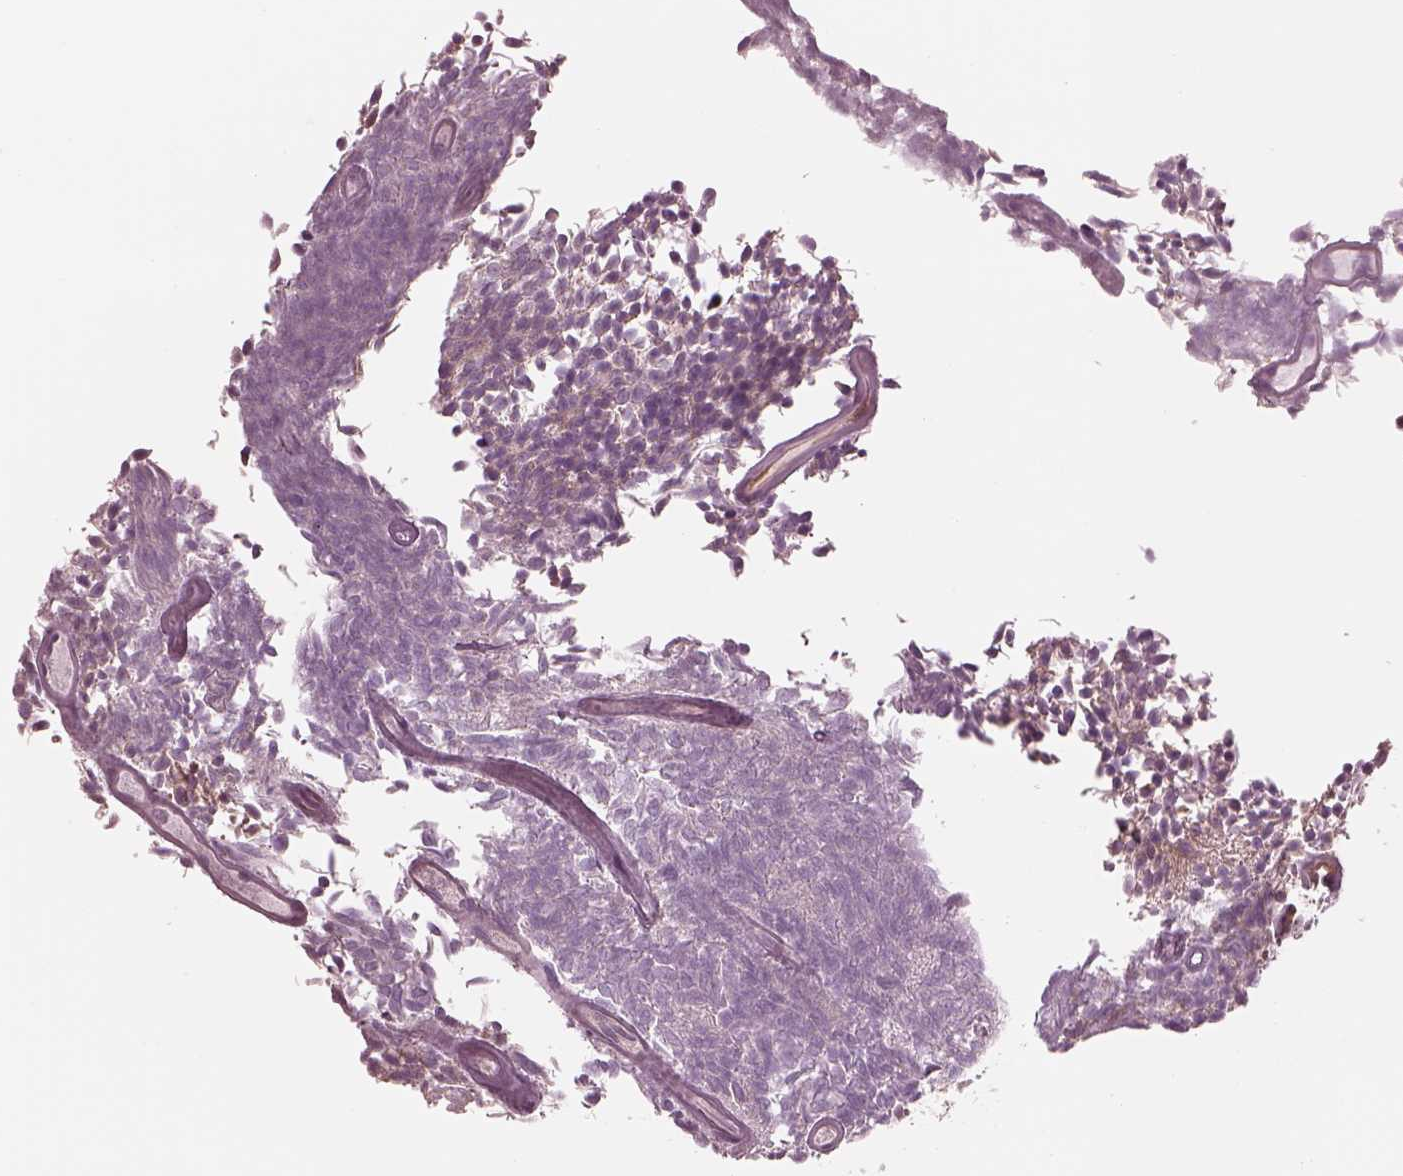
{"staining": {"intensity": "negative", "quantity": "none", "location": "none"}, "tissue": "urothelial cancer", "cell_type": "Tumor cells", "image_type": "cancer", "snomed": [{"axis": "morphology", "description": "Urothelial carcinoma, Low grade"}, {"axis": "topography", "description": "Urinary bladder"}], "caption": "Low-grade urothelial carcinoma was stained to show a protein in brown. There is no significant positivity in tumor cells.", "gene": "STK33", "patient": {"sex": "male", "age": 77}}